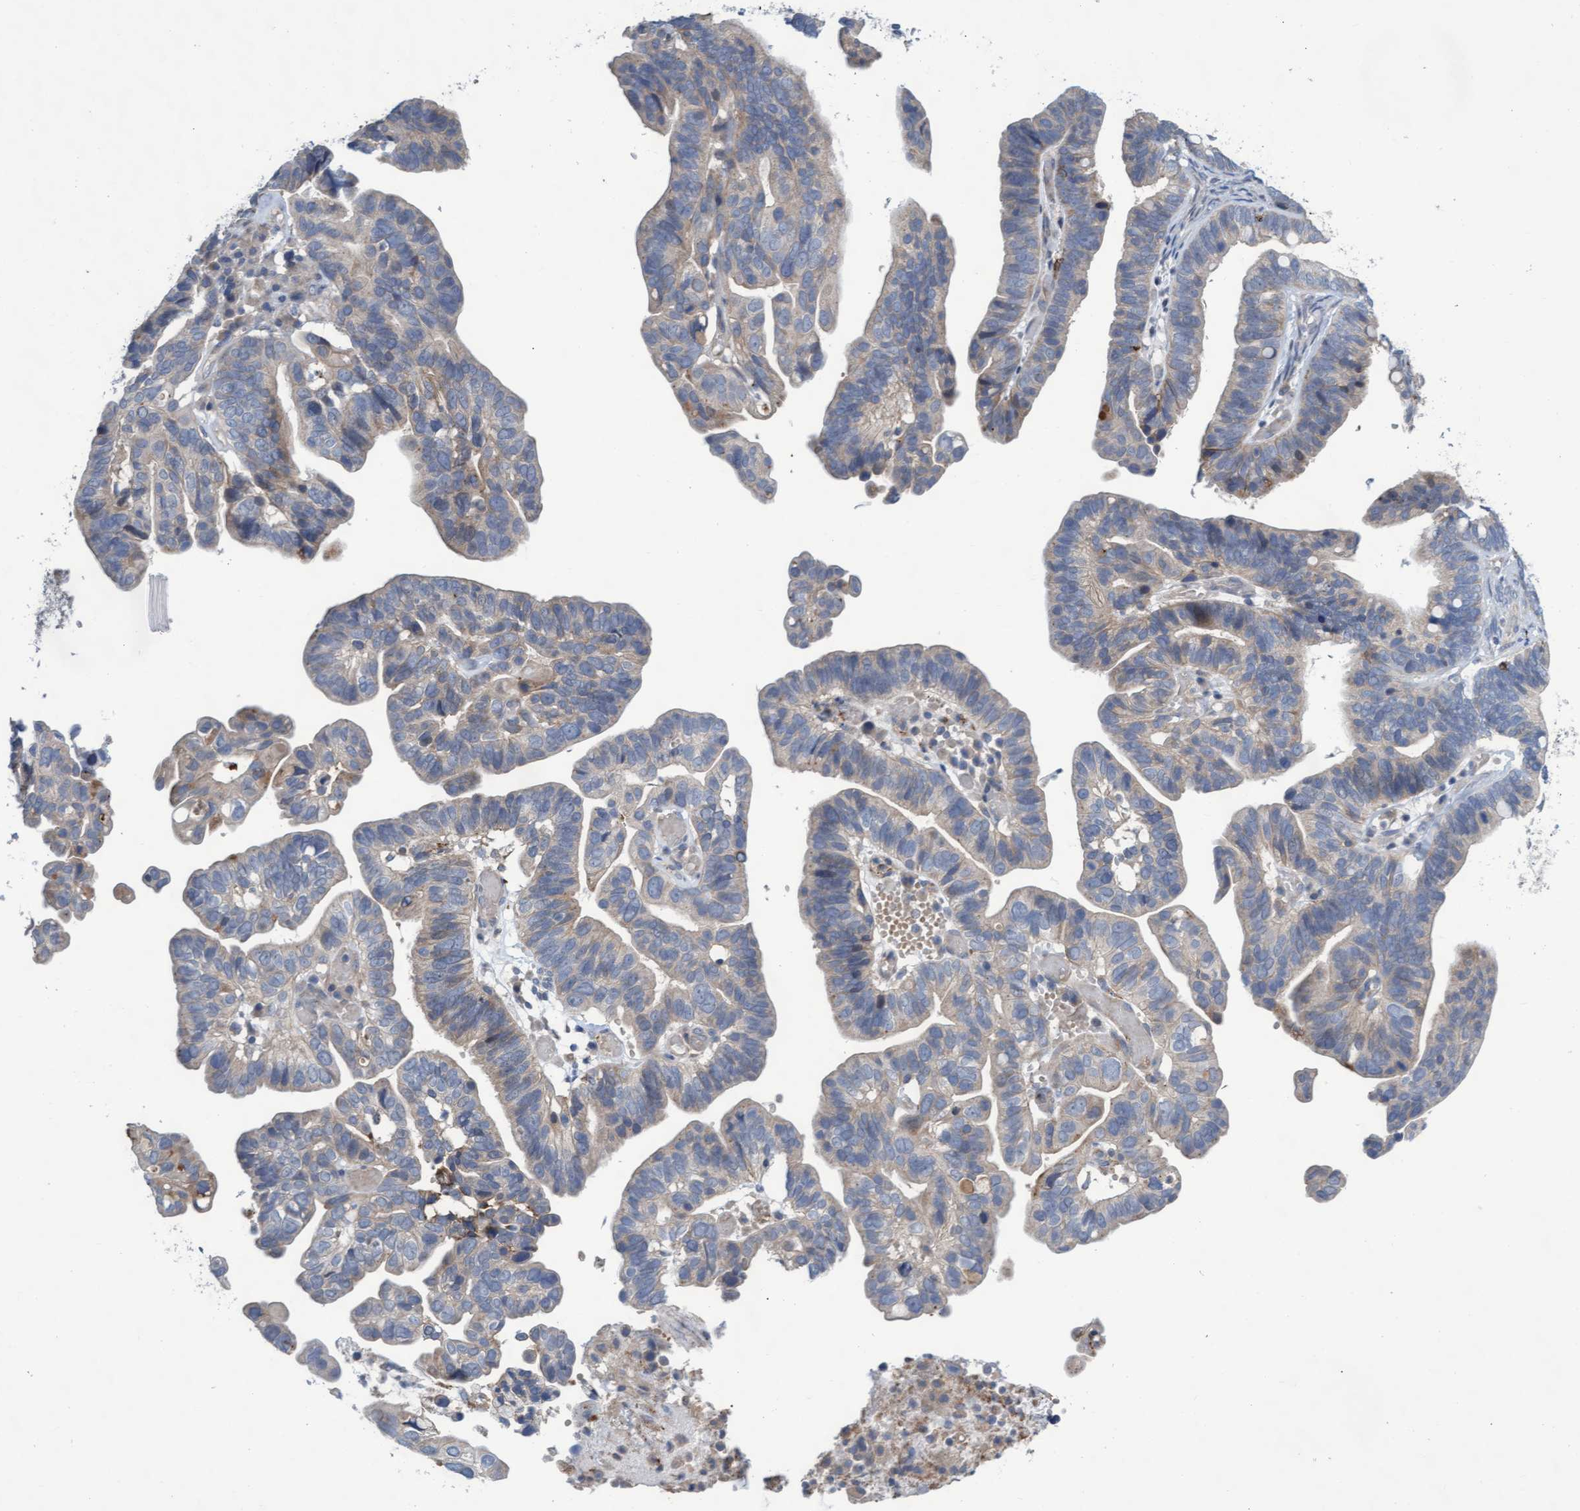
{"staining": {"intensity": "weak", "quantity": "<25%", "location": "cytoplasmic/membranous"}, "tissue": "ovarian cancer", "cell_type": "Tumor cells", "image_type": "cancer", "snomed": [{"axis": "morphology", "description": "Cystadenocarcinoma, serous, NOS"}, {"axis": "topography", "description": "Ovary"}], "caption": "Immunohistochemical staining of ovarian serous cystadenocarcinoma shows no significant positivity in tumor cells. (DAB immunohistochemistry, high magnification).", "gene": "ABCF2", "patient": {"sex": "female", "age": 56}}